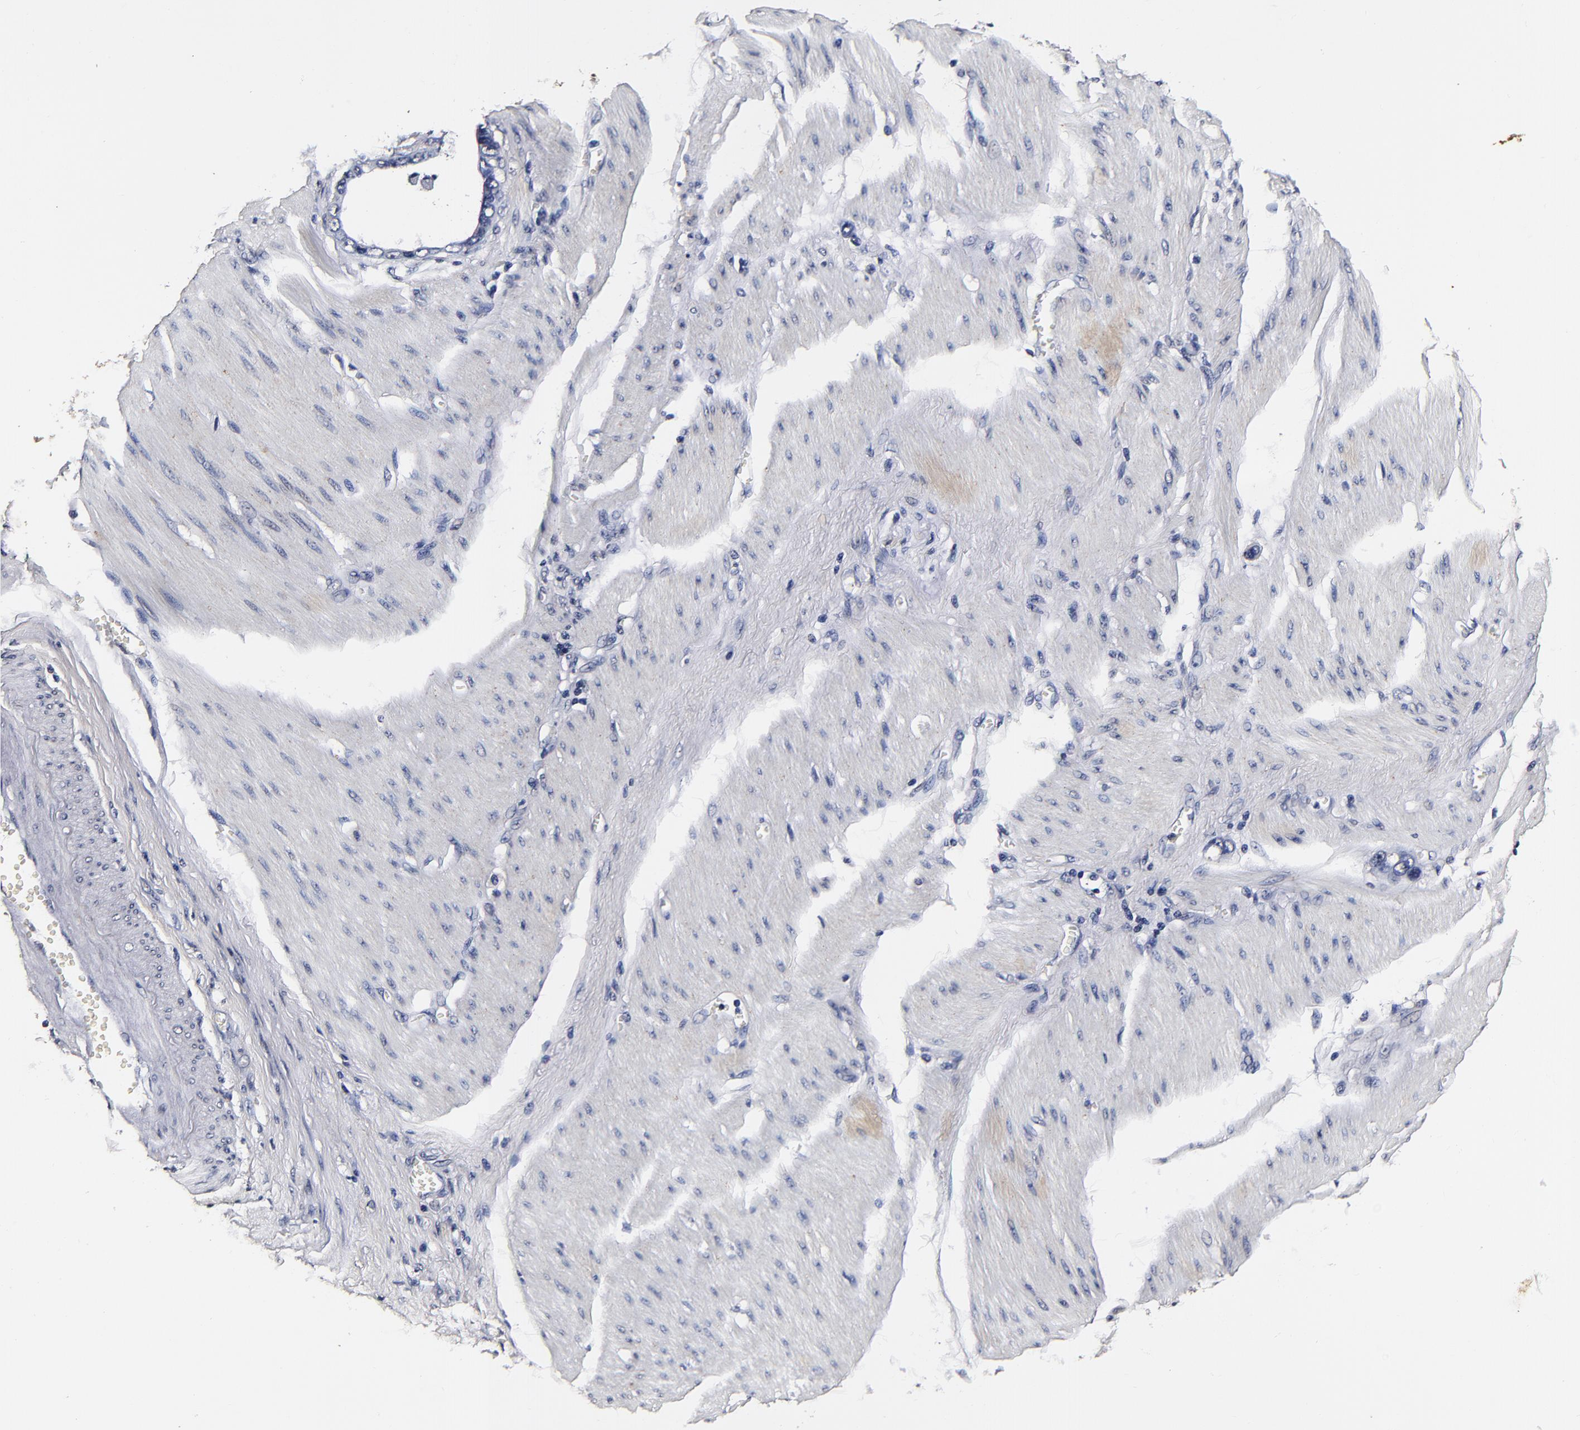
{"staining": {"intensity": "negative", "quantity": "none", "location": "none"}, "tissue": "stomach cancer", "cell_type": "Tumor cells", "image_type": "cancer", "snomed": [{"axis": "morphology", "description": "Adenocarcinoma, NOS"}, {"axis": "topography", "description": "Stomach"}], "caption": "Immunohistochemistry (IHC) image of neoplastic tissue: adenocarcinoma (stomach) stained with DAB (3,3'-diaminobenzidine) demonstrates no significant protein staining in tumor cells.", "gene": "MMP15", "patient": {"sex": "male", "age": 78}}